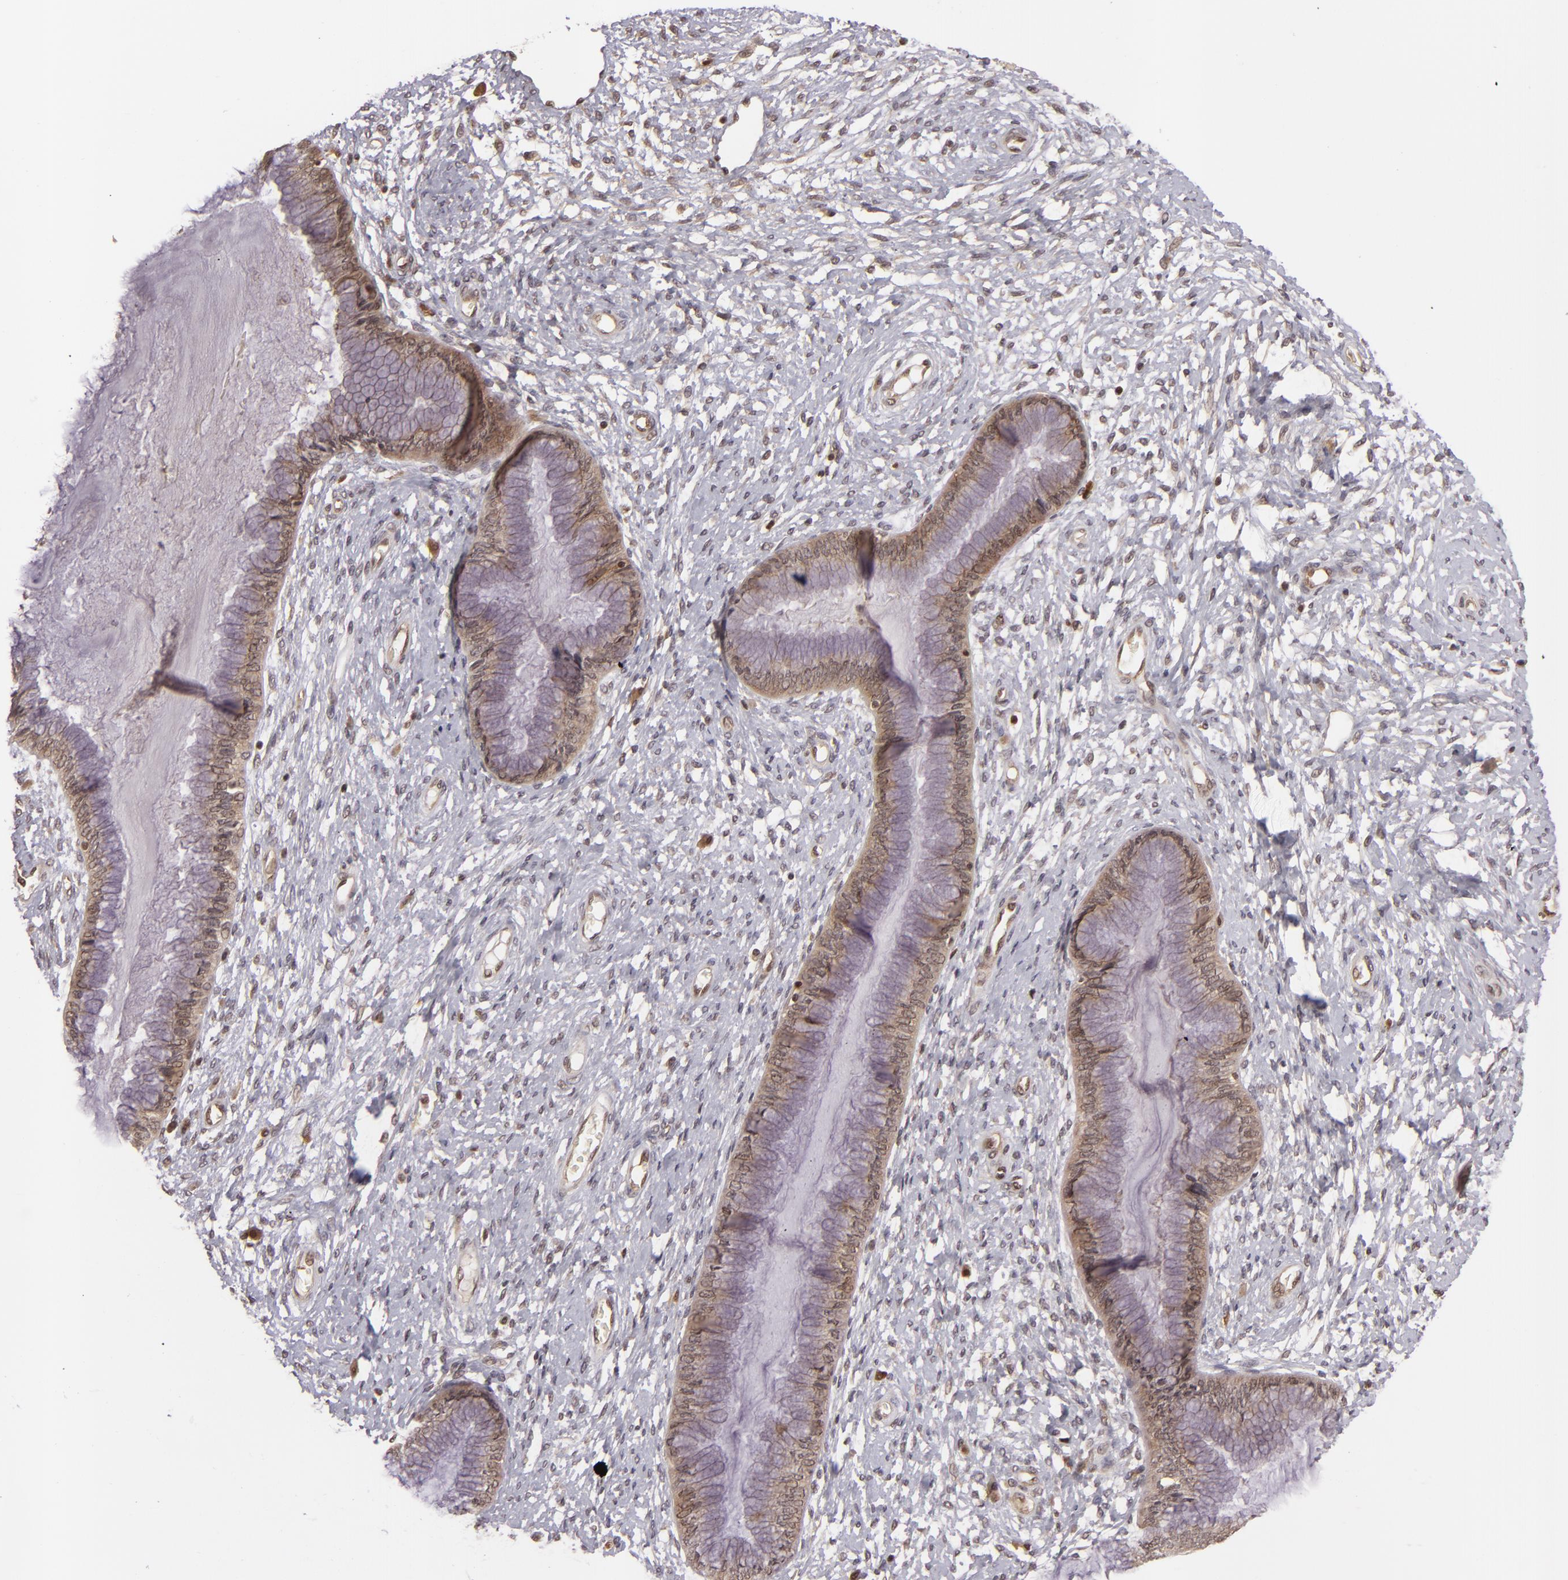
{"staining": {"intensity": "moderate", "quantity": ">75%", "location": "nuclear"}, "tissue": "cervix", "cell_type": "Glandular cells", "image_type": "normal", "snomed": [{"axis": "morphology", "description": "Normal tissue, NOS"}, {"axis": "topography", "description": "Cervix"}], "caption": "Protein staining displays moderate nuclear staining in approximately >75% of glandular cells in unremarkable cervix. (Brightfield microscopy of DAB IHC at high magnification).", "gene": "ZBTB33", "patient": {"sex": "female", "age": 27}}